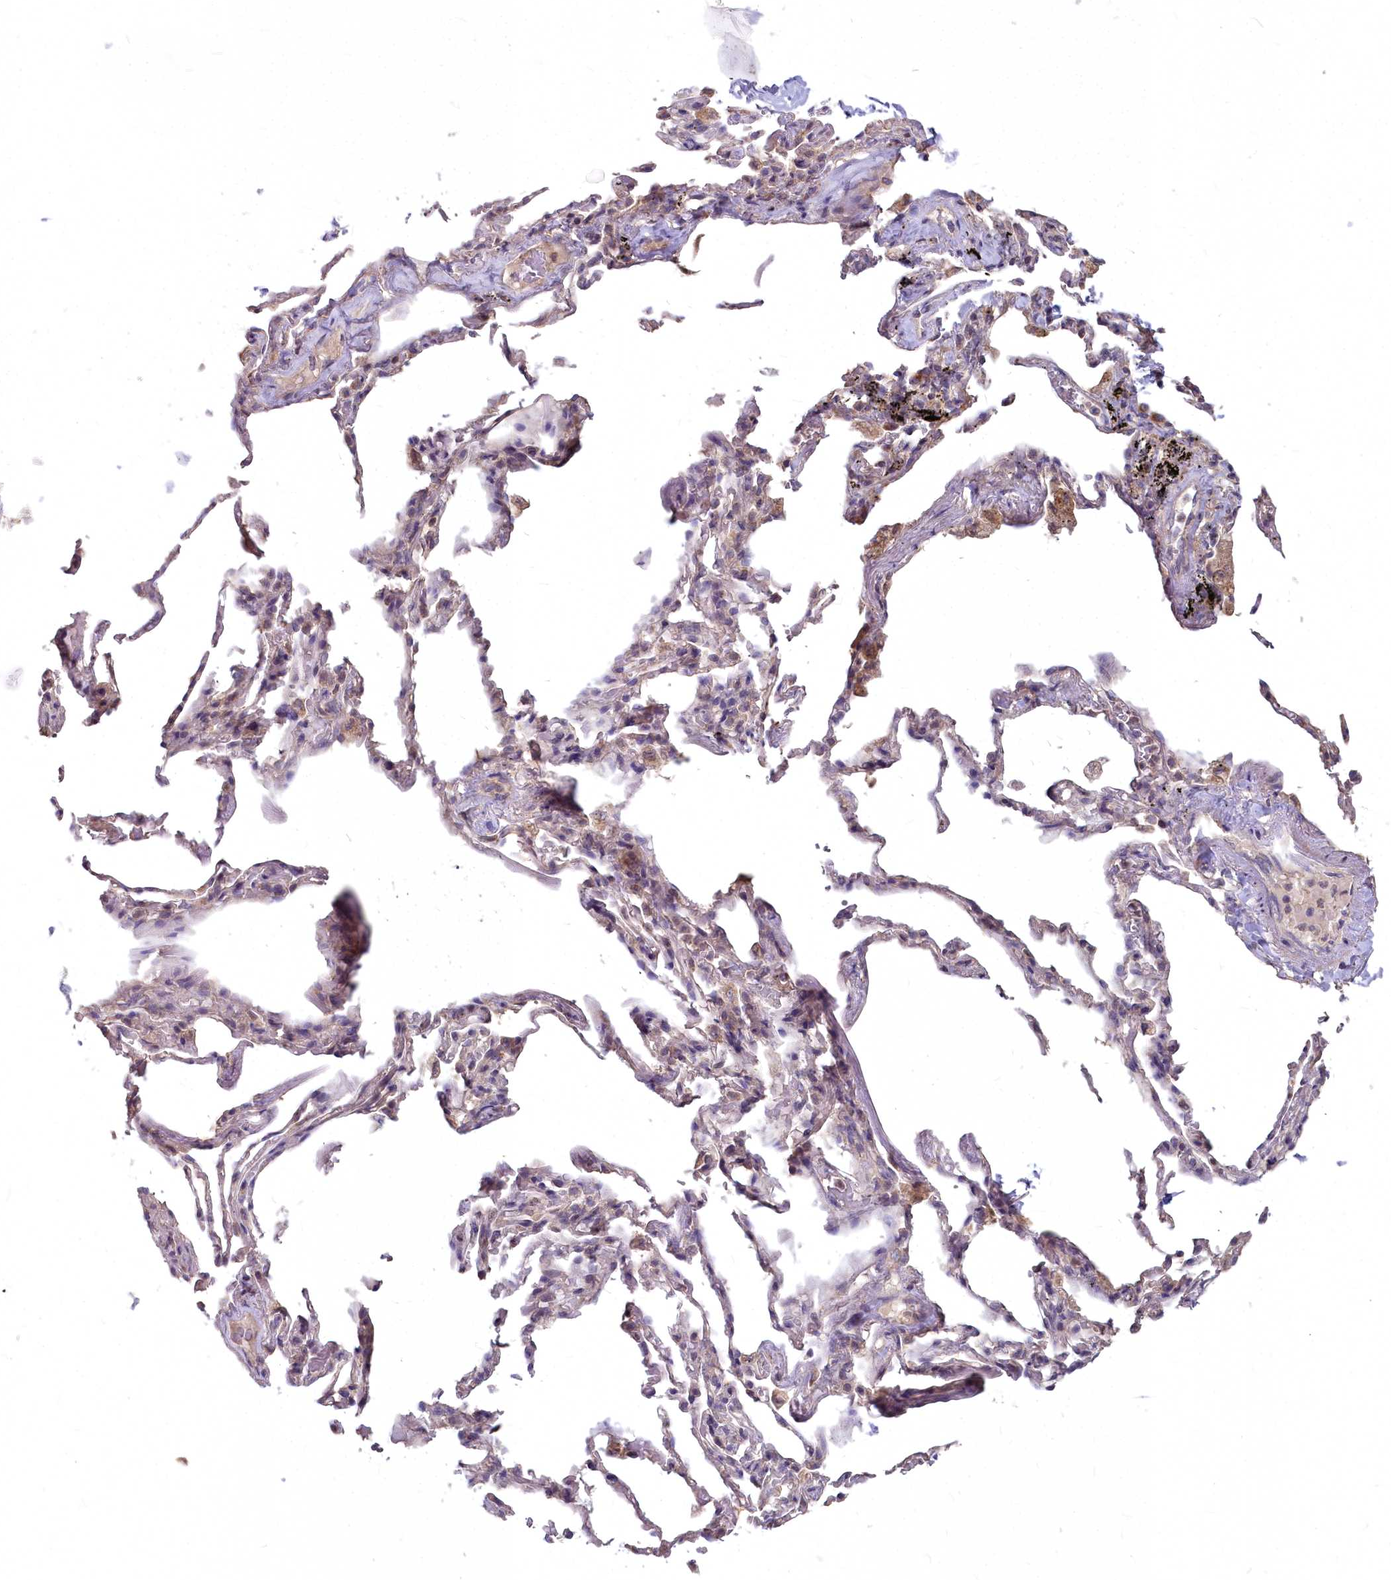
{"staining": {"intensity": "weak", "quantity": ">75%", "location": "cytoplasmic/membranous"}, "tissue": "adipose tissue", "cell_type": "Adipocytes", "image_type": "normal", "snomed": [{"axis": "morphology", "description": "Normal tissue, NOS"}, {"axis": "topography", "description": "Lymph node"}, {"axis": "topography", "description": "Bronchus"}], "caption": "A low amount of weak cytoplasmic/membranous positivity is appreciated in approximately >75% of adipocytes in unremarkable adipose tissue.", "gene": "MICU2", "patient": {"sex": "male", "age": 63}}